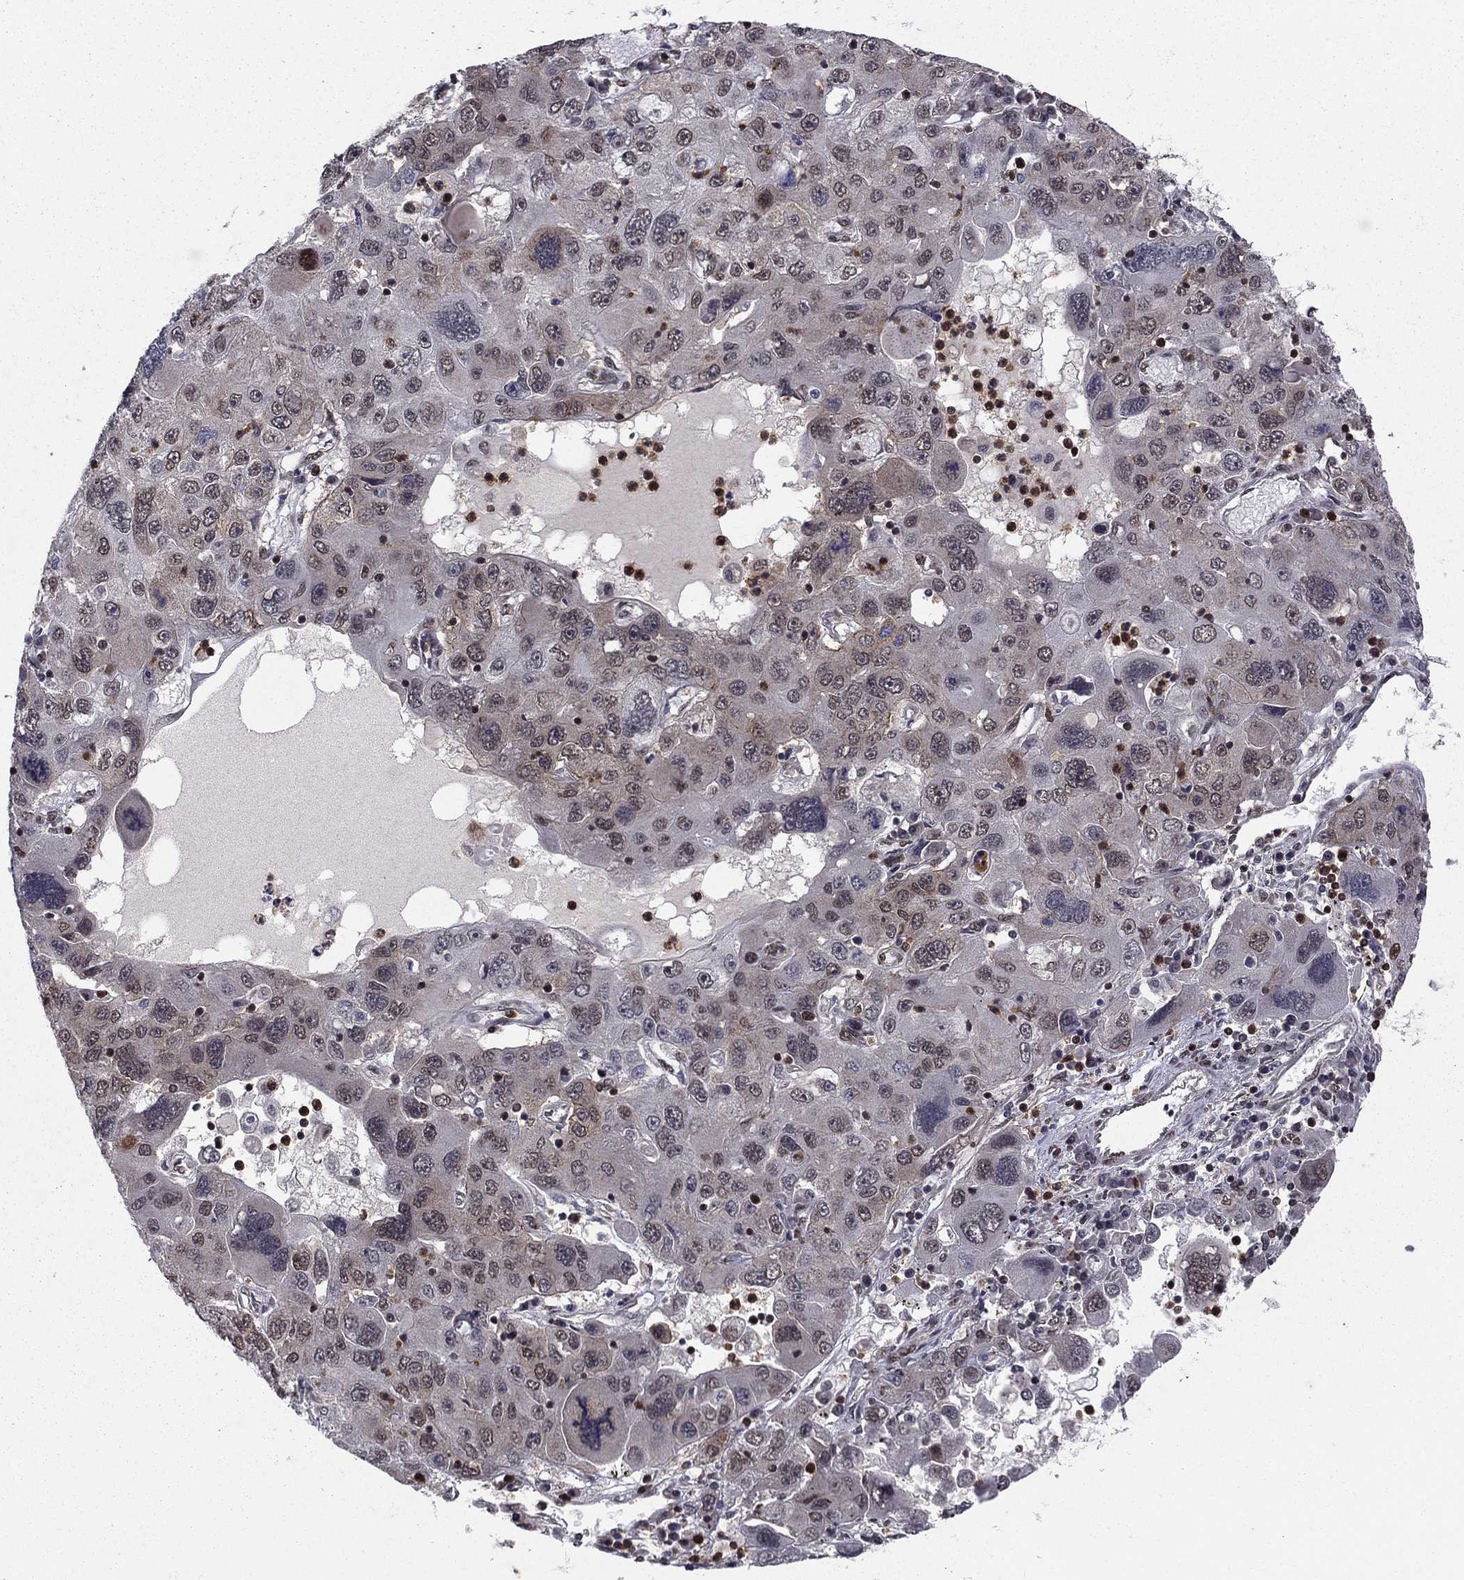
{"staining": {"intensity": "strong", "quantity": "<25%", "location": "cytoplasmic/membranous"}, "tissue": "stomach cancer", "cell_type": "Tumor cells", "image_type": "cancer", "snomed": [{"axis": "morphology", "description": "Adenocarcinoma, NOS"}, {"axis": "topography", "description": "Stomach"}], "caption": "Human stomach adenocarcinoma stained for a protein (brown) exhibits strong cytoplasmic/membranous positive positivity in approximately <25% of tumor cells.", "gene": "SSX2IP", "patient": {"sex": "male", "age": 56}}